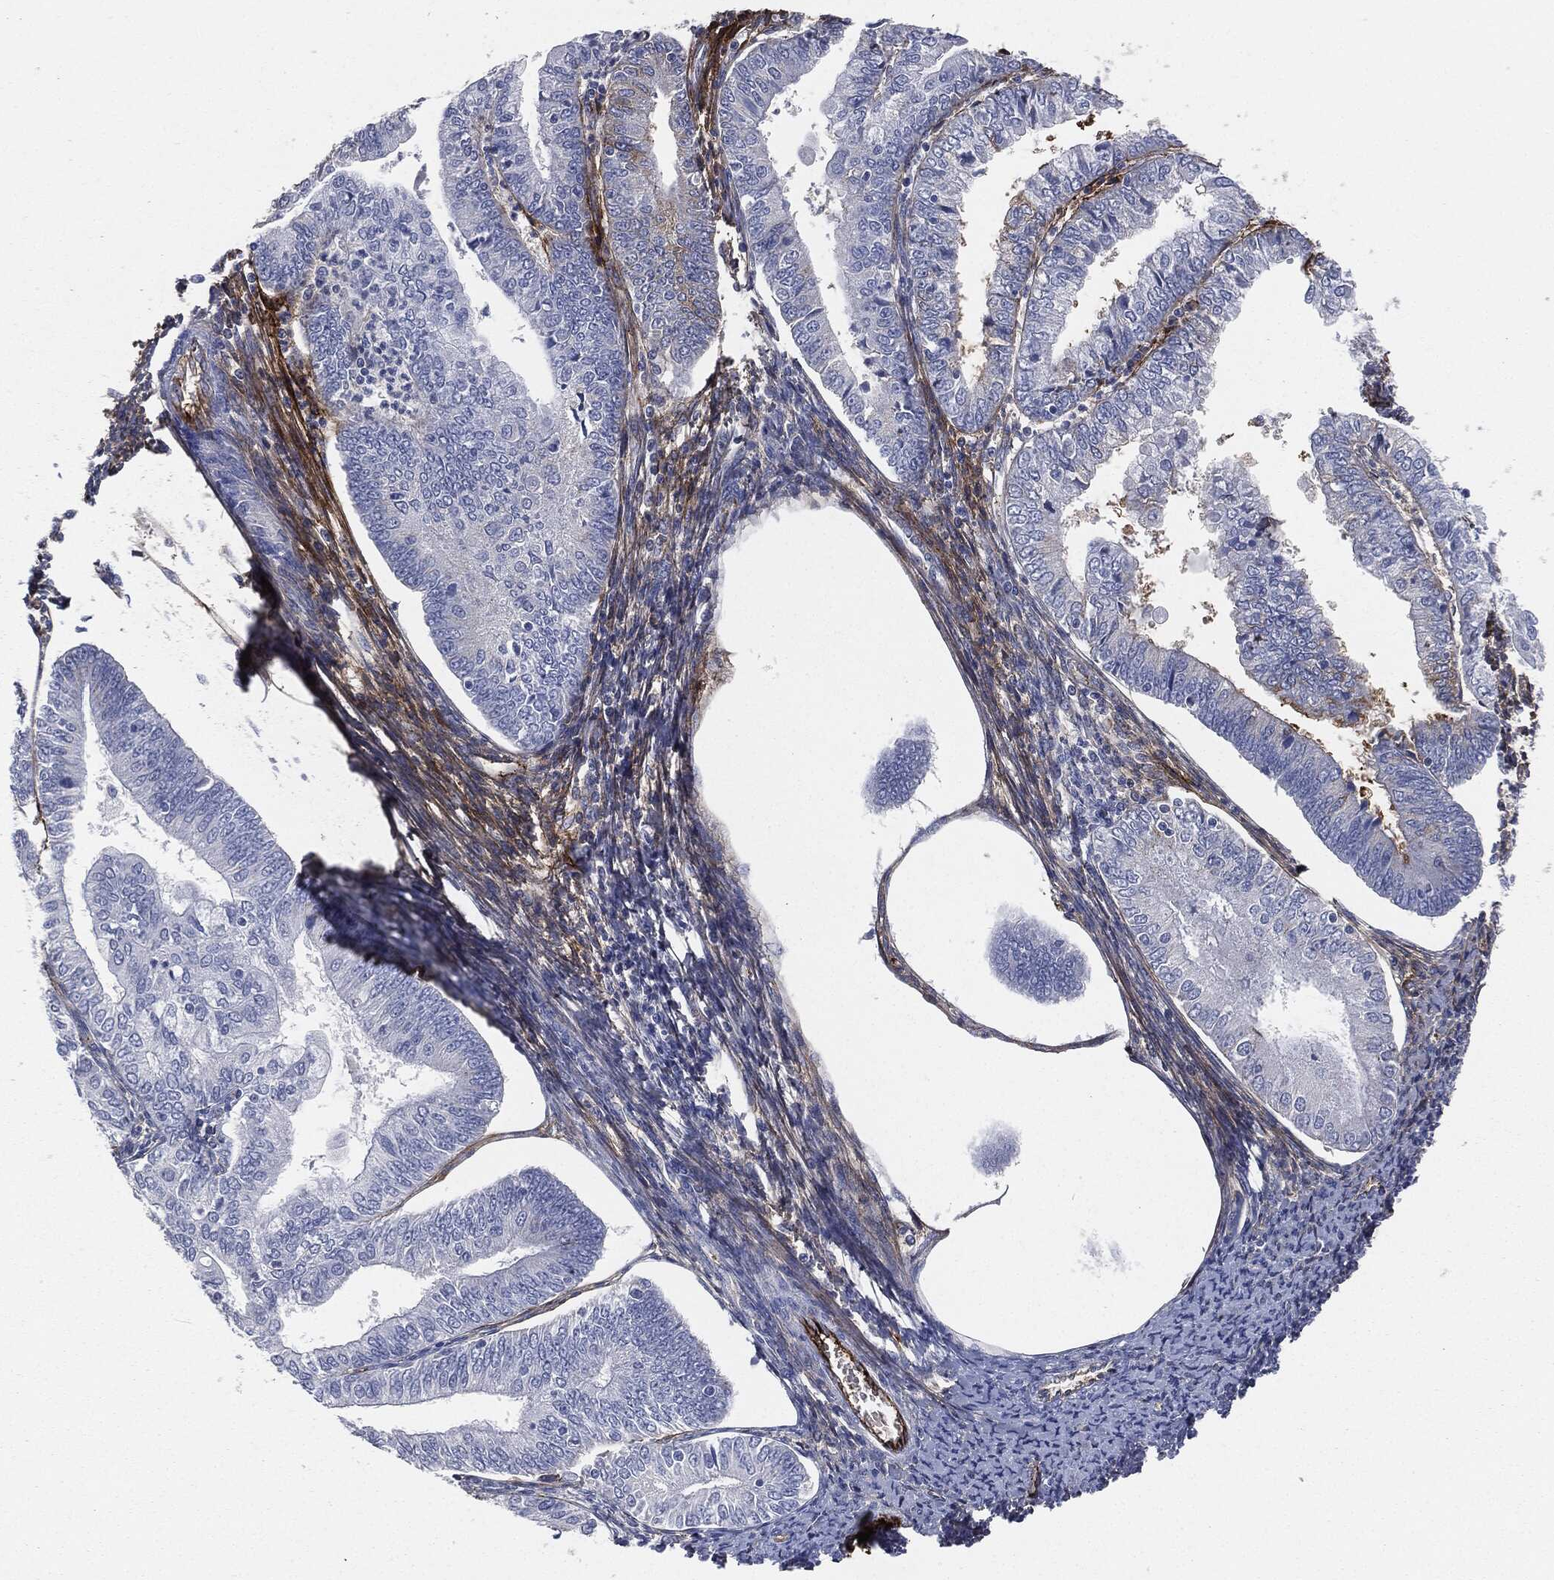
{"staining": {"intensity": "negative", "quantity": "none", "location": "none"}, "tissue": "endometrial cancer", "cell_type": "Tumor cells", "image_type": "cancer", "snomed": [{"axis": "morphology", "description": "Adenocarcinoma, NOS"}, {"axis": "topography", "description": "Endometrium"}], "caption": "DAB (3,3'-diaminobenzidine) immunohistochemical staining of endometrial adenocarcinoma displays no significant positivity in tumor cells.", "gene": "APOB", "patient": {"sex": "female", "age": 56}}